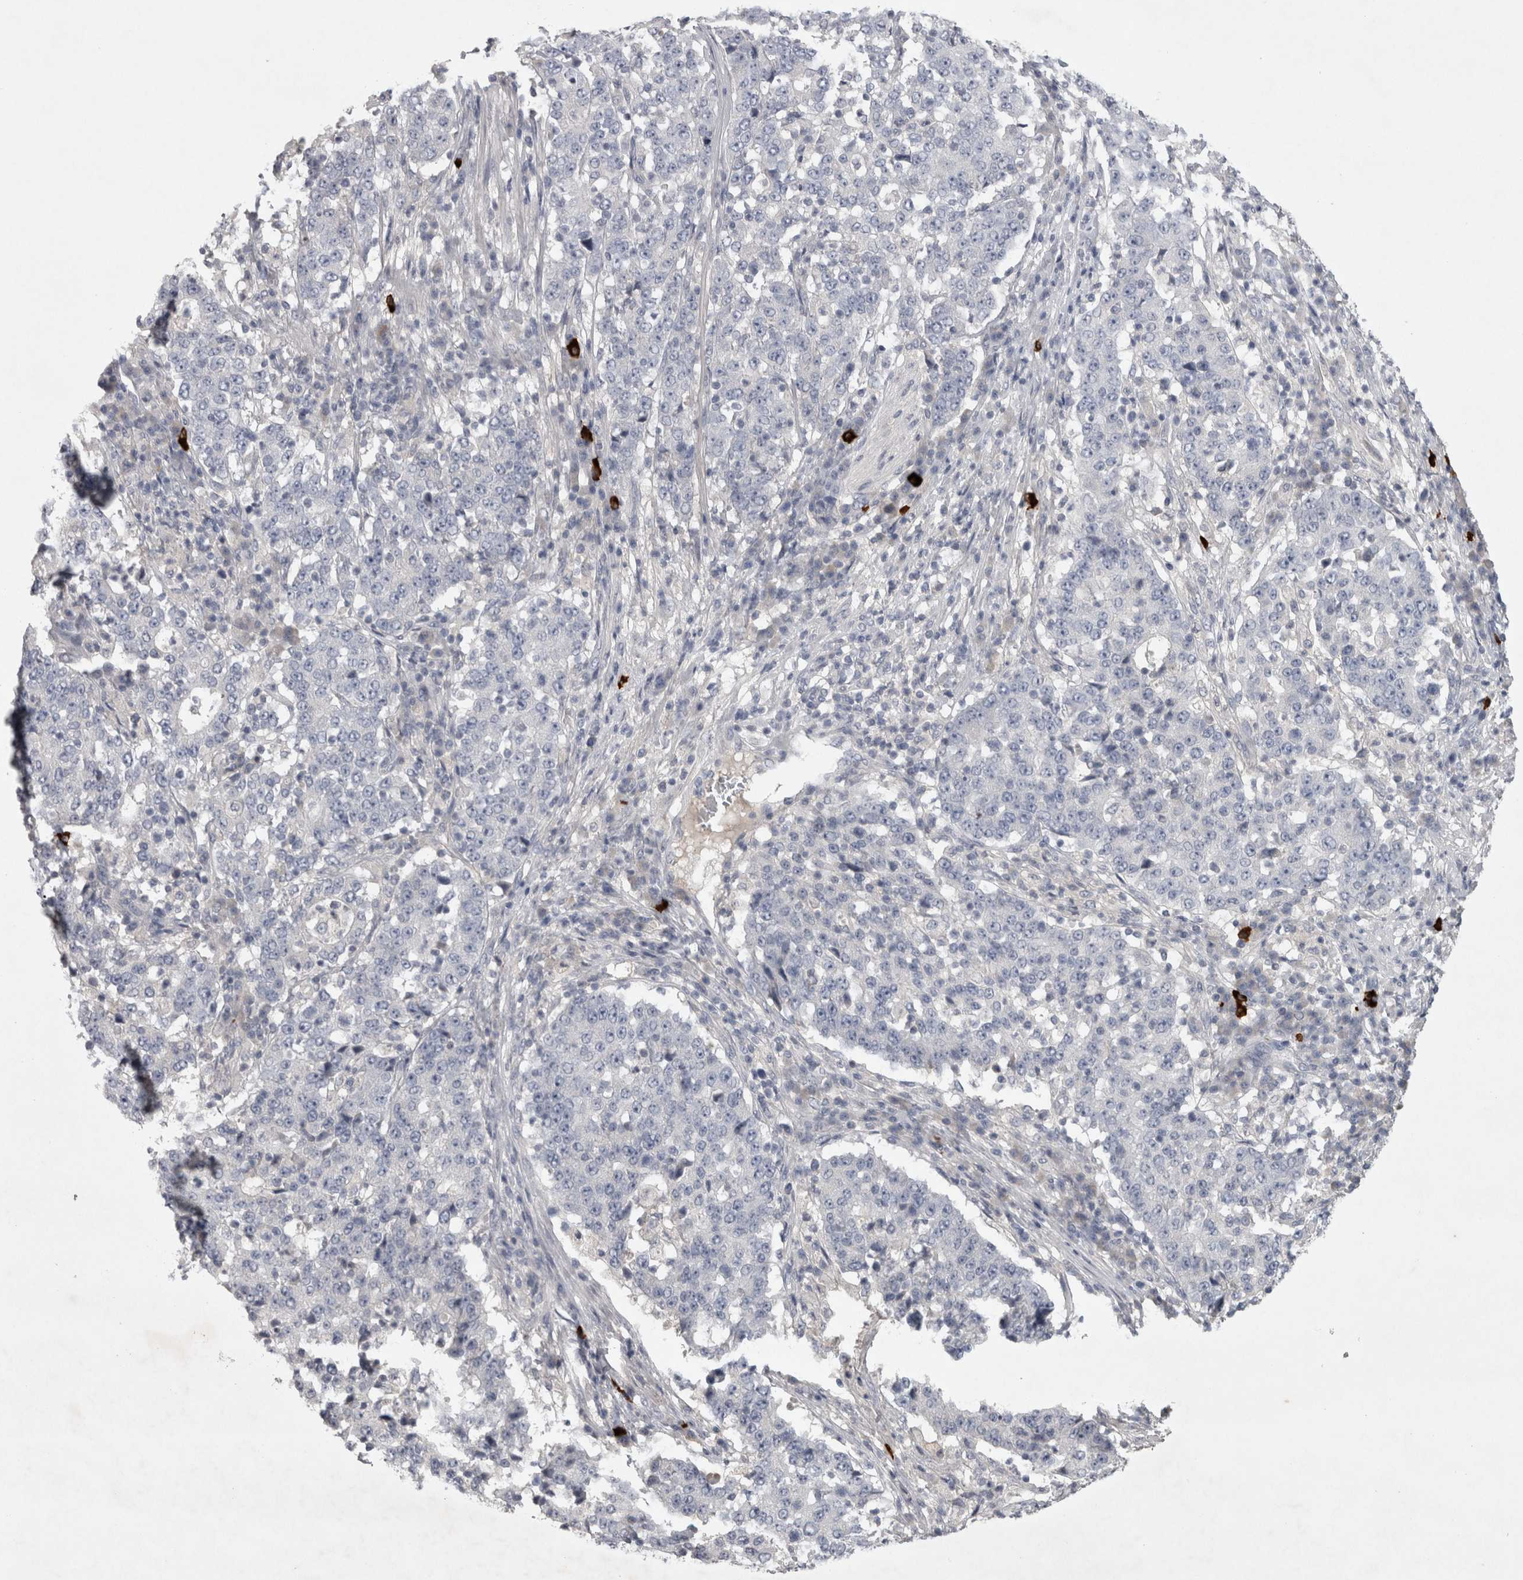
{"staining": {"intensity": "negative", "quantity": "none", "location": "none"}, "tissue": "stomach cancer", "cell_type": "Tumor cells", "image_type": "cancer", "snomed": [{"axis": "morphology", "description": "Adenocarcinoma, NOS"}, {"axis": "topography", "description": "Stomach"}], "caption": "Stomach adenocarcinoma stained for a protein using immunohistochemistry (IHC) displays no positivity tumor cells.", "gene": "ENPP7", "patient": {"sex": "male", "age": 59}}